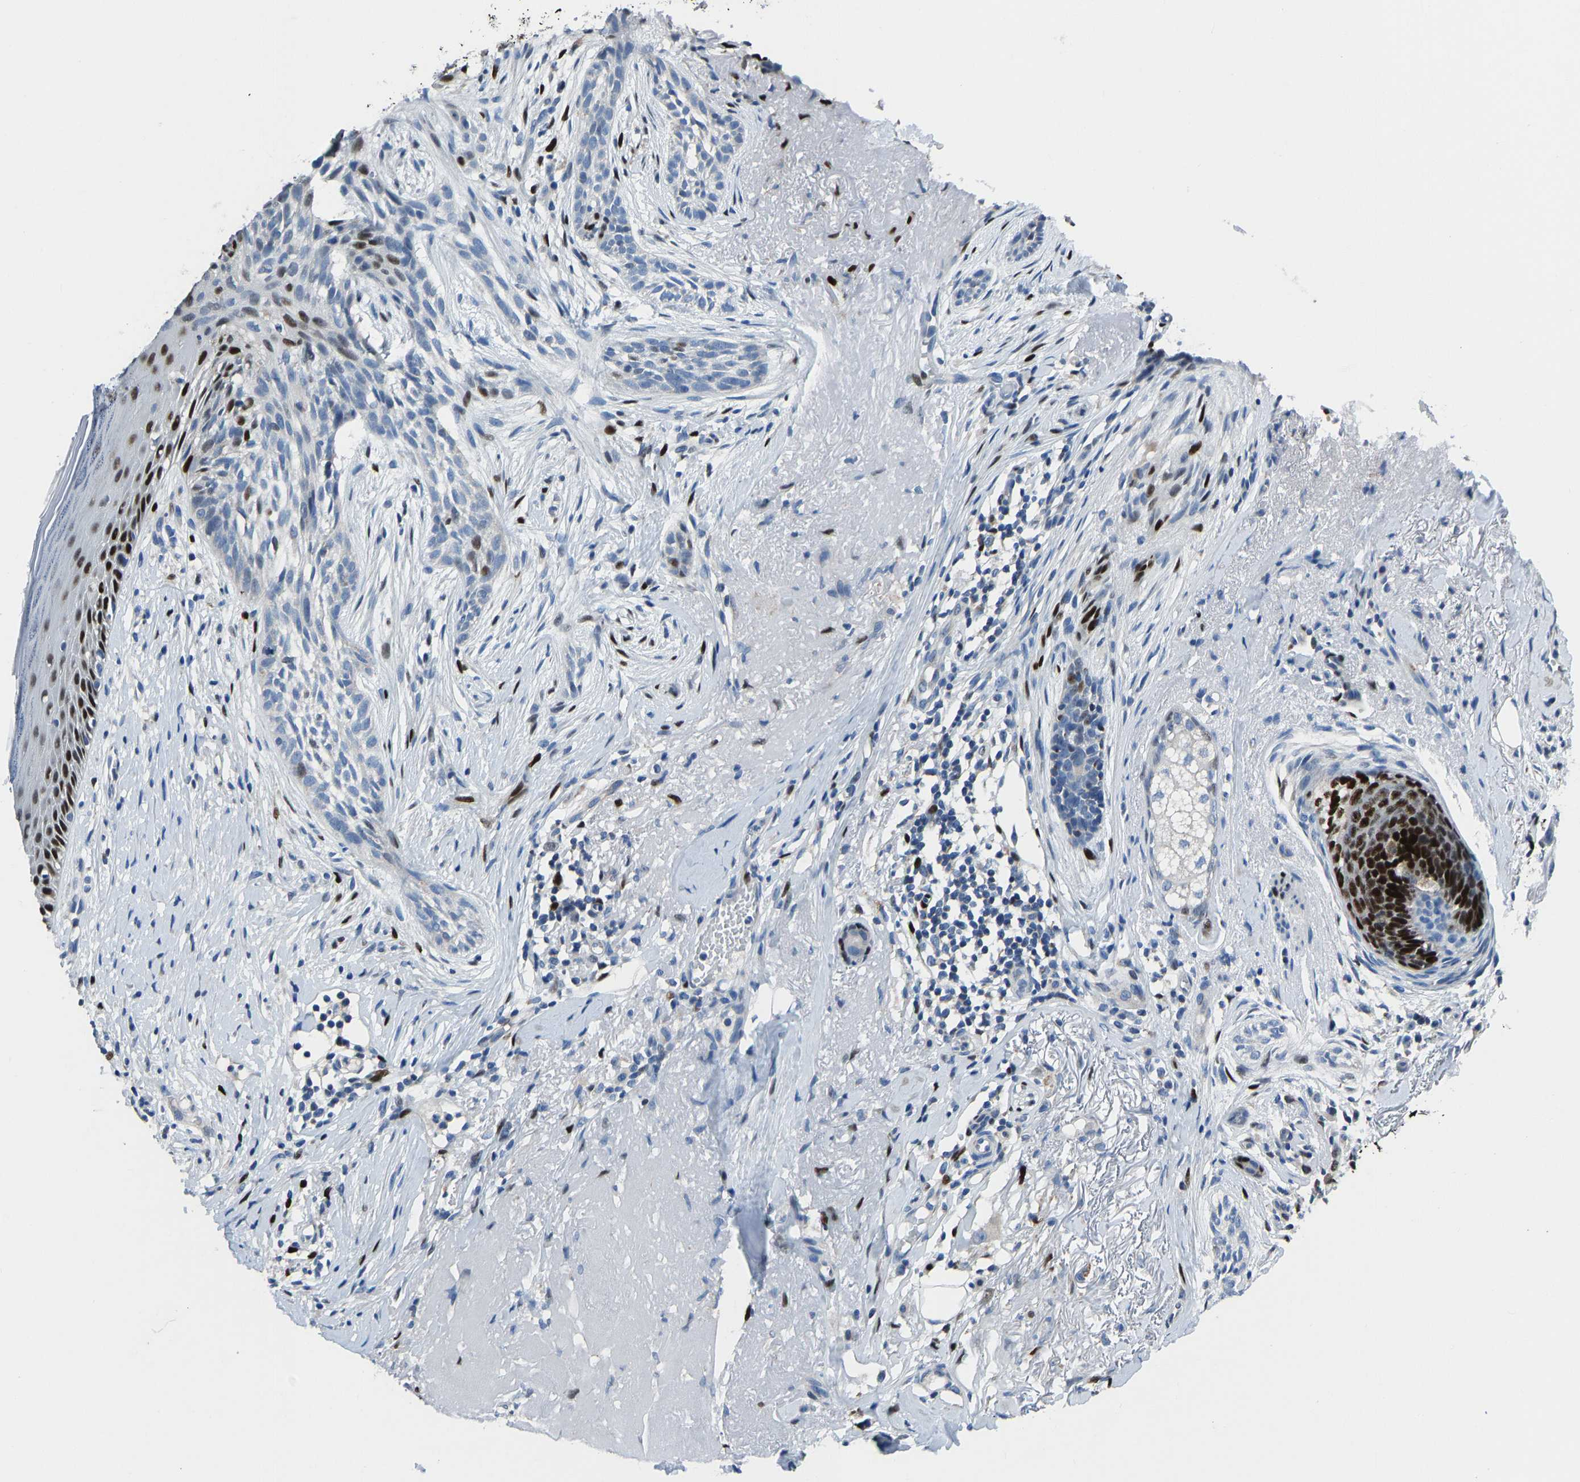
{"staining": {"intensity": "moderate", "quantity": "<25%", "location": "nuclear"}, "tissue": "skin cancer", "cell_type": "Tumor cells", "image_type": "cancer", "snomed": [{"axis": "morphology", "description": "Basal cell carcinoma"}, {"axis": "topography", "description": "Skin"}], "caption": "A brown stain highlights moderate nuclear expression of a protein in skin cancer (basal cell carcinoma) tumor cells.", "gene": "EGR1", "patient": {"sex": "female", "age": 88}}